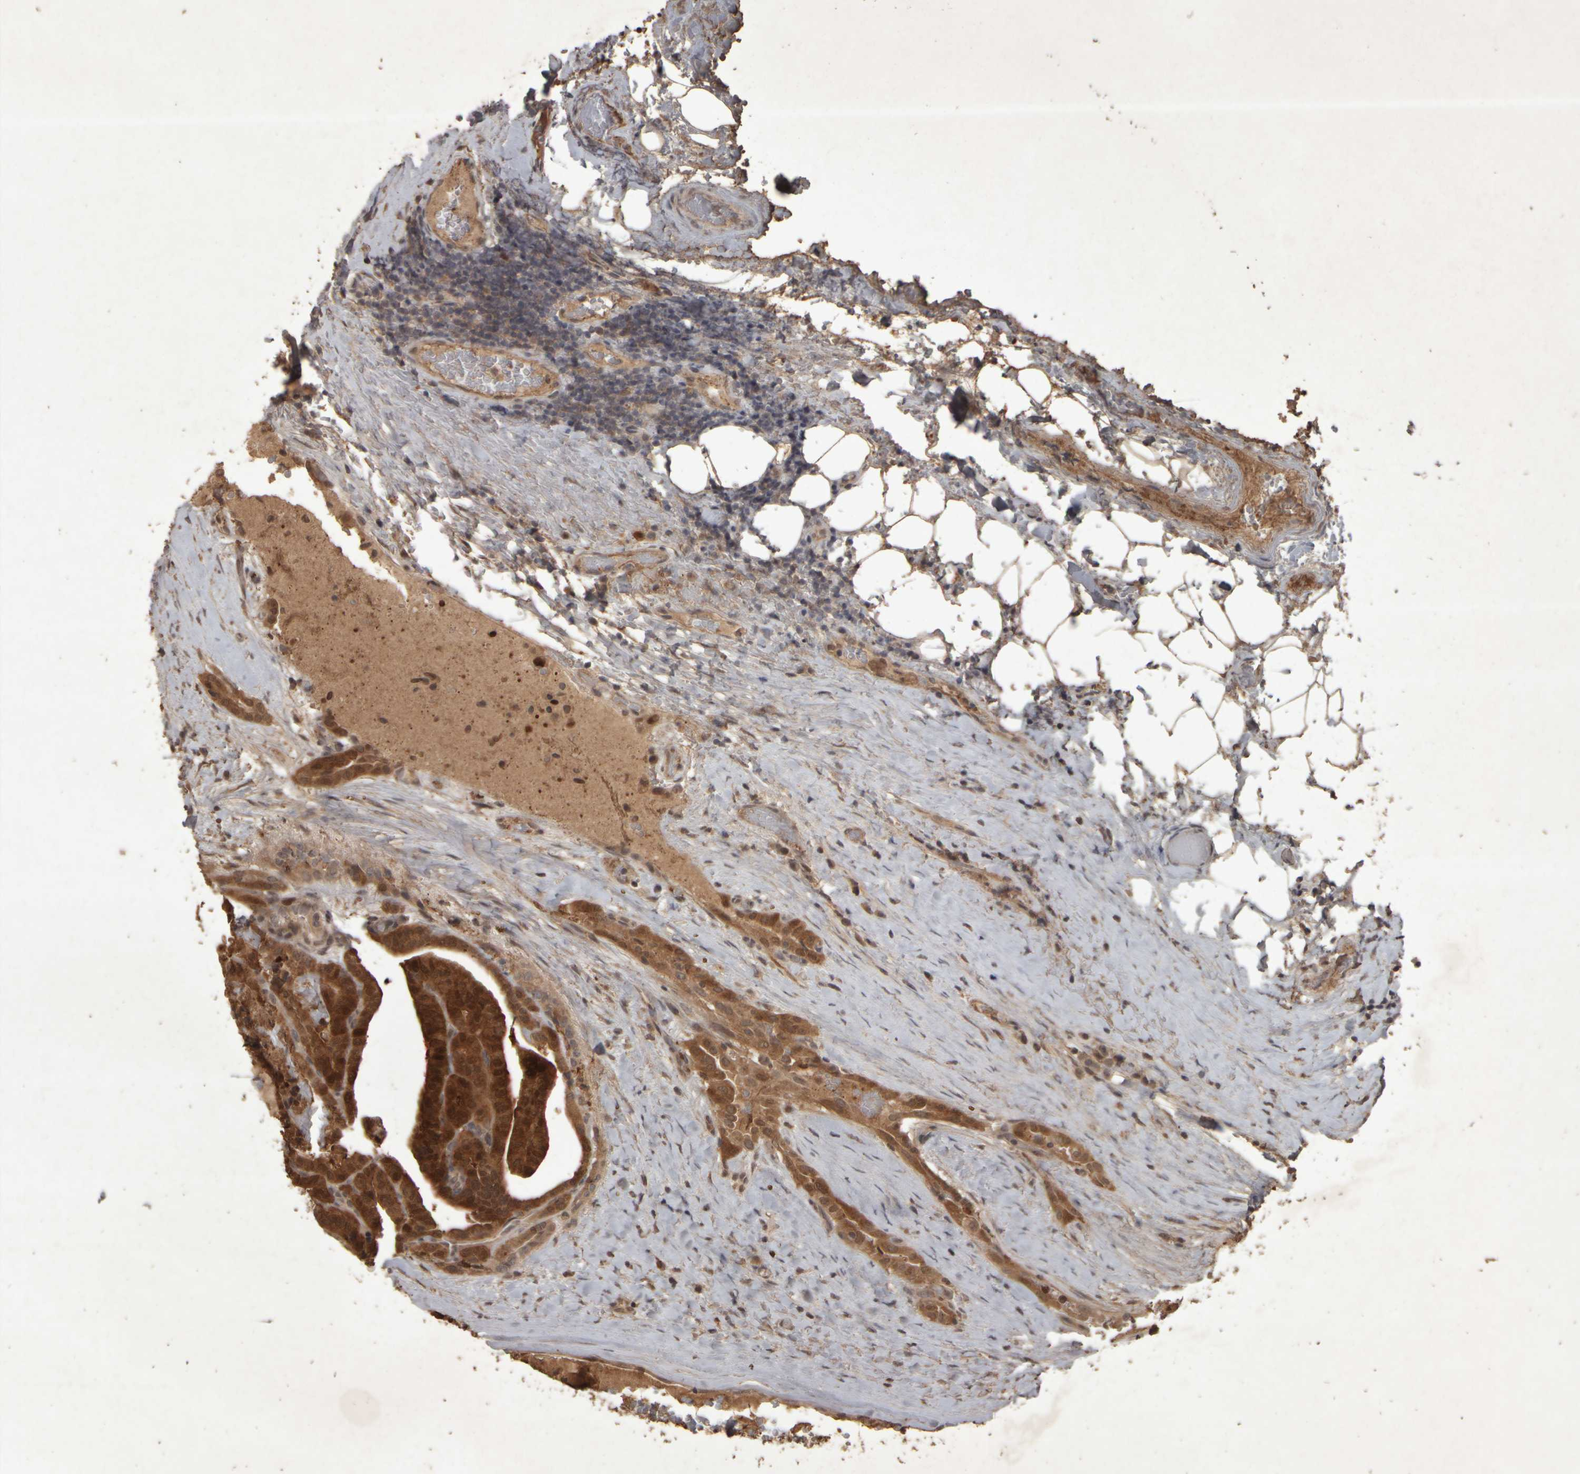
{"staining": {"intensity": "strong", "quantity": ">75%", "location": "cytoplasmic/membranous,nuclear"}, "tissue": "thyroid cancer", "cell_type": "Tumor cells", "image_type": "cancer", "snomed": [{"axis": "morphology", "description": "Papillary adenocarcinoma, NOS"}, {"axis": "topography", "description": "Thyroid gland"}], "caption": "Human thyroid papillary adenocarcinoma stained with a brown dye shows strong cytoplasmic/membranous and nuclear positive expression in approximately >75% of tumor cells.", "gene": "ACO1", "patient": {"sex": "male", "age": 77}}